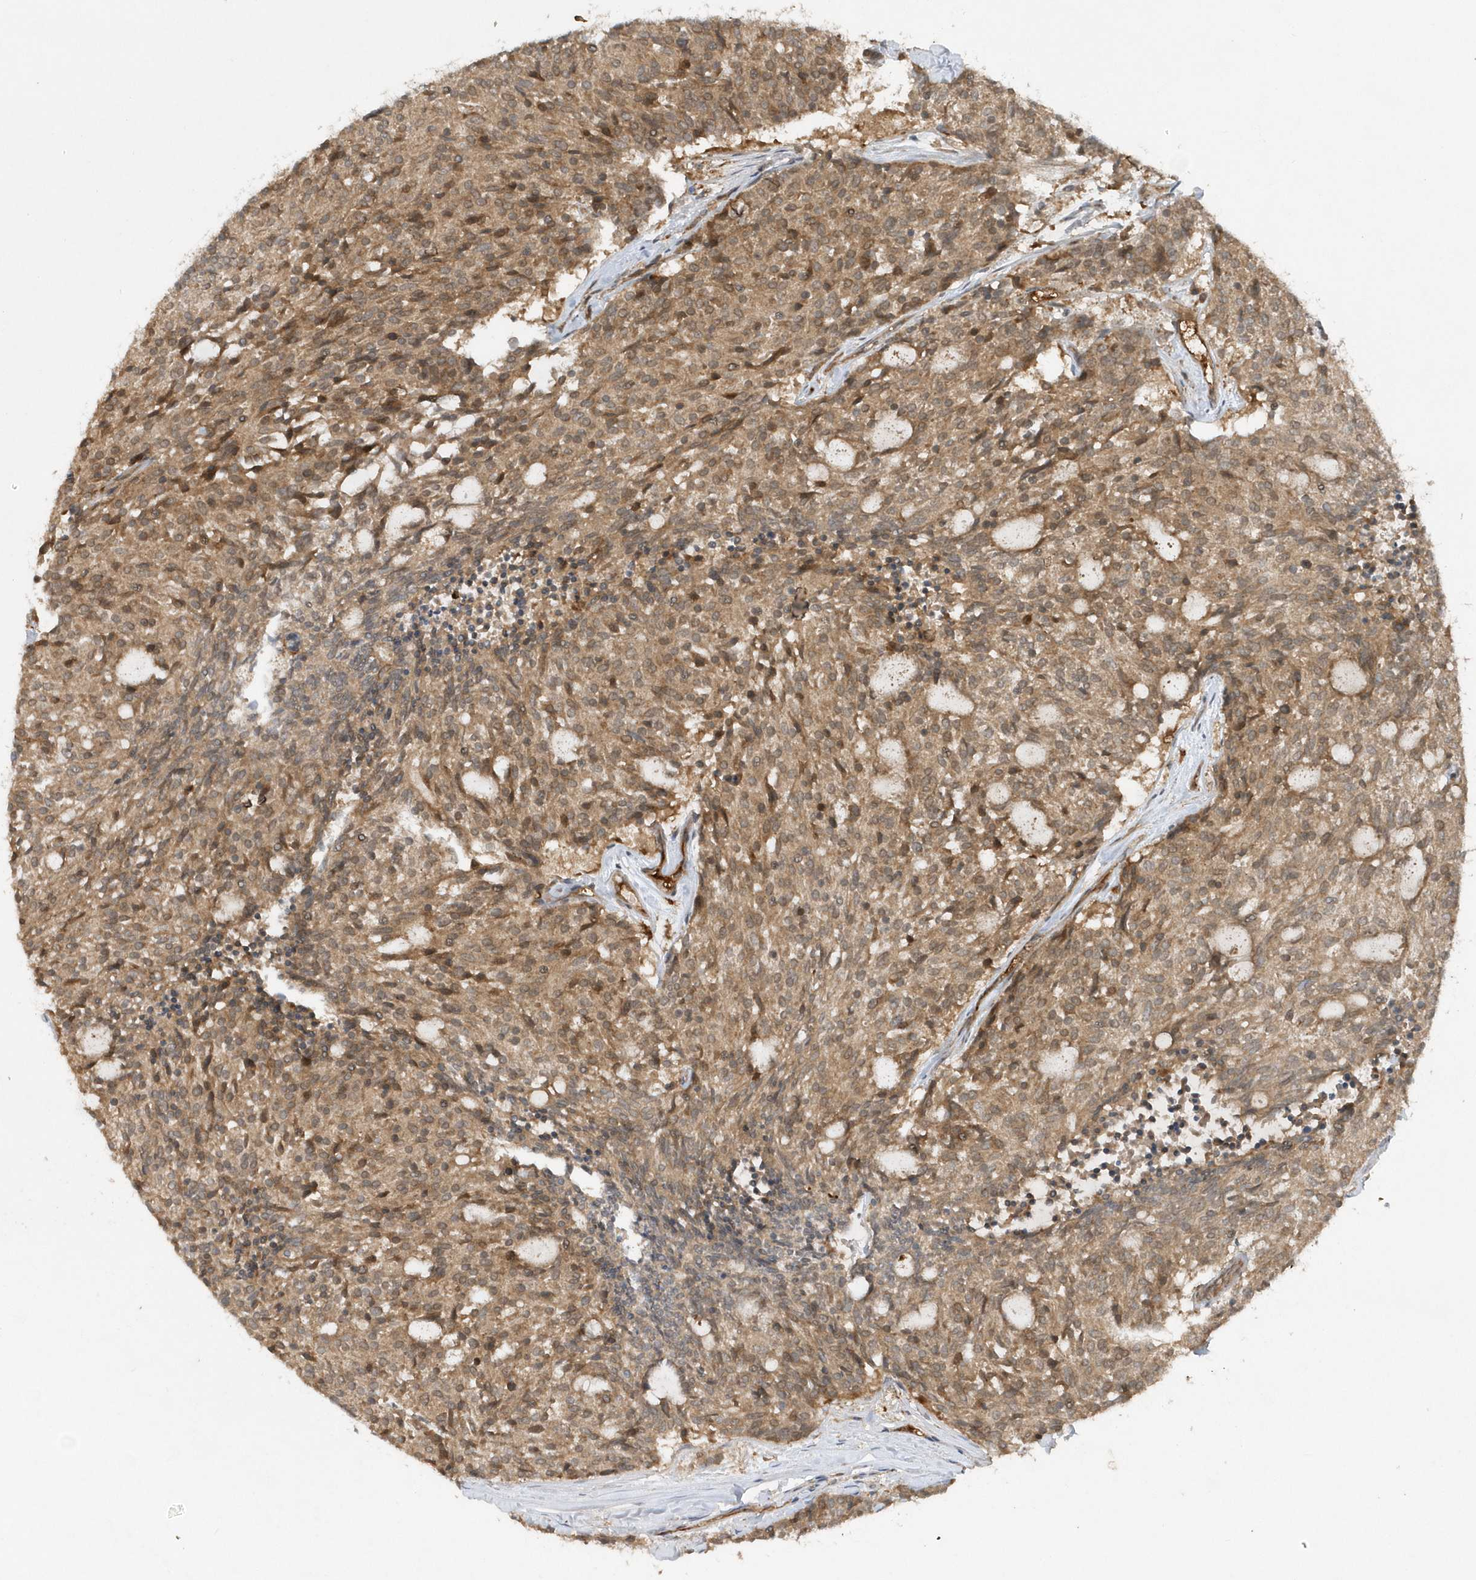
{"staining": {"intensity": "moderate", "quantity": ">75%", "location": "cytoplasmic/membranous"}, "tissue": "carcinoid", "cell_type": "Tumor cells", "image_type": "cancer", "snomed": [{"axis": "morphology", "description": "Carcinoid, malignant, NOS"}, {"axis": "topography", "description": "Pancreas"}], "caption": "This is an image of immunohistochemistry staining of carcinoid (malignant), which shows moderate staining in the cytoplasmic/membranous of tumor cells.", "gene": "ACYP1", "patient": {"sex": "female", "age": 54}}